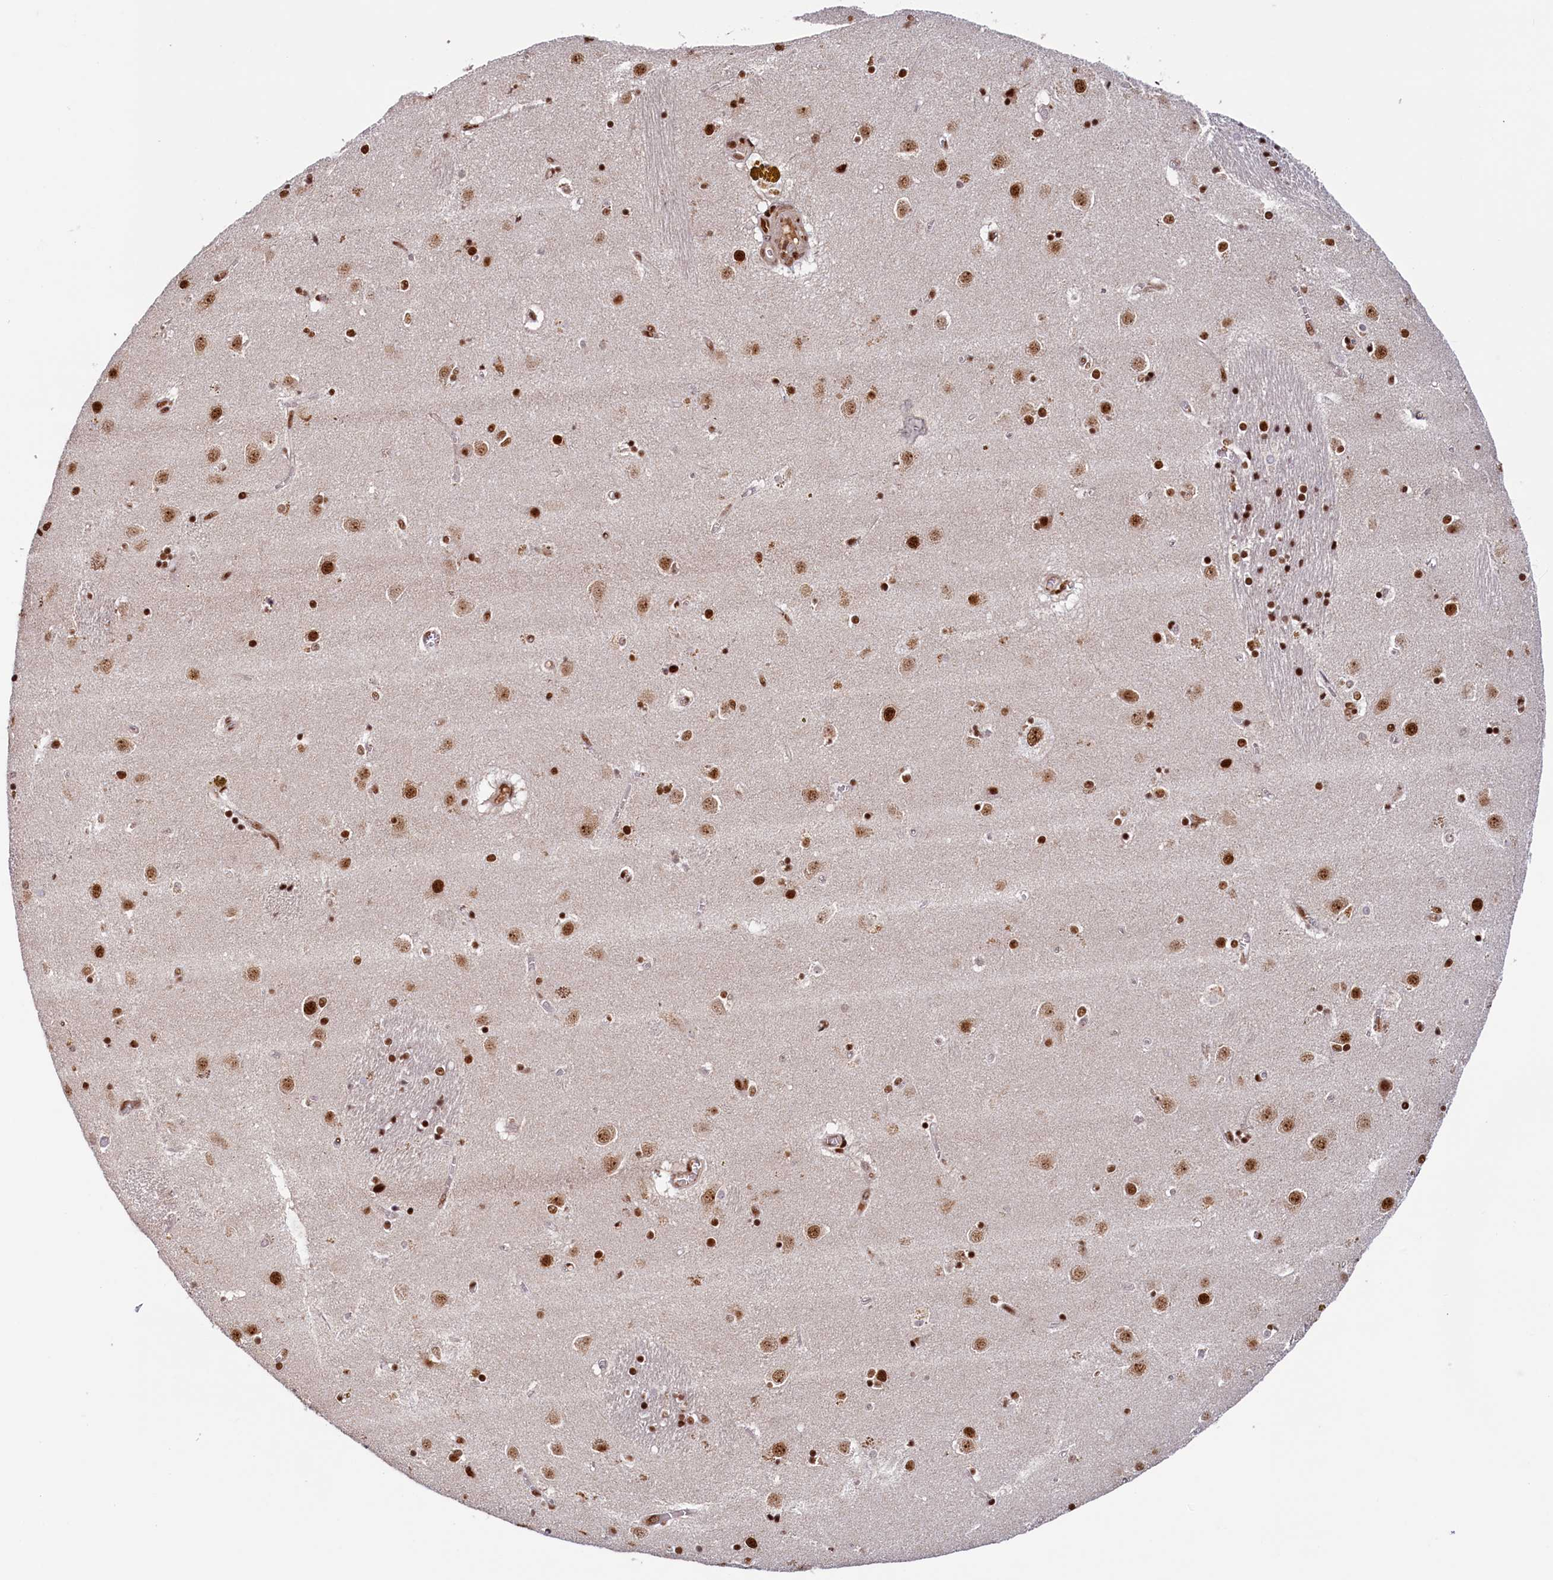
{"staining": {"intensity": "strong", "quantity": "25%-75%", "location": "nuclear"}, "tissue": "caudate", "cell_type": "Glial cells", "image_type": "normal", "snomed": [{"axis": "morphology", "description": "Normal tissue, NOS"}, {"axis": "topography", "description": "Lateral ventricle wall"}], "caption": "The photomicrograph reveals immunohistochemical staining of normal caudate. There is strong nuclear staining is present in approximately 25%-75% of glial cells.", "gene": "ZC3H18", "patient": {"sex": "male", "age": 70}}